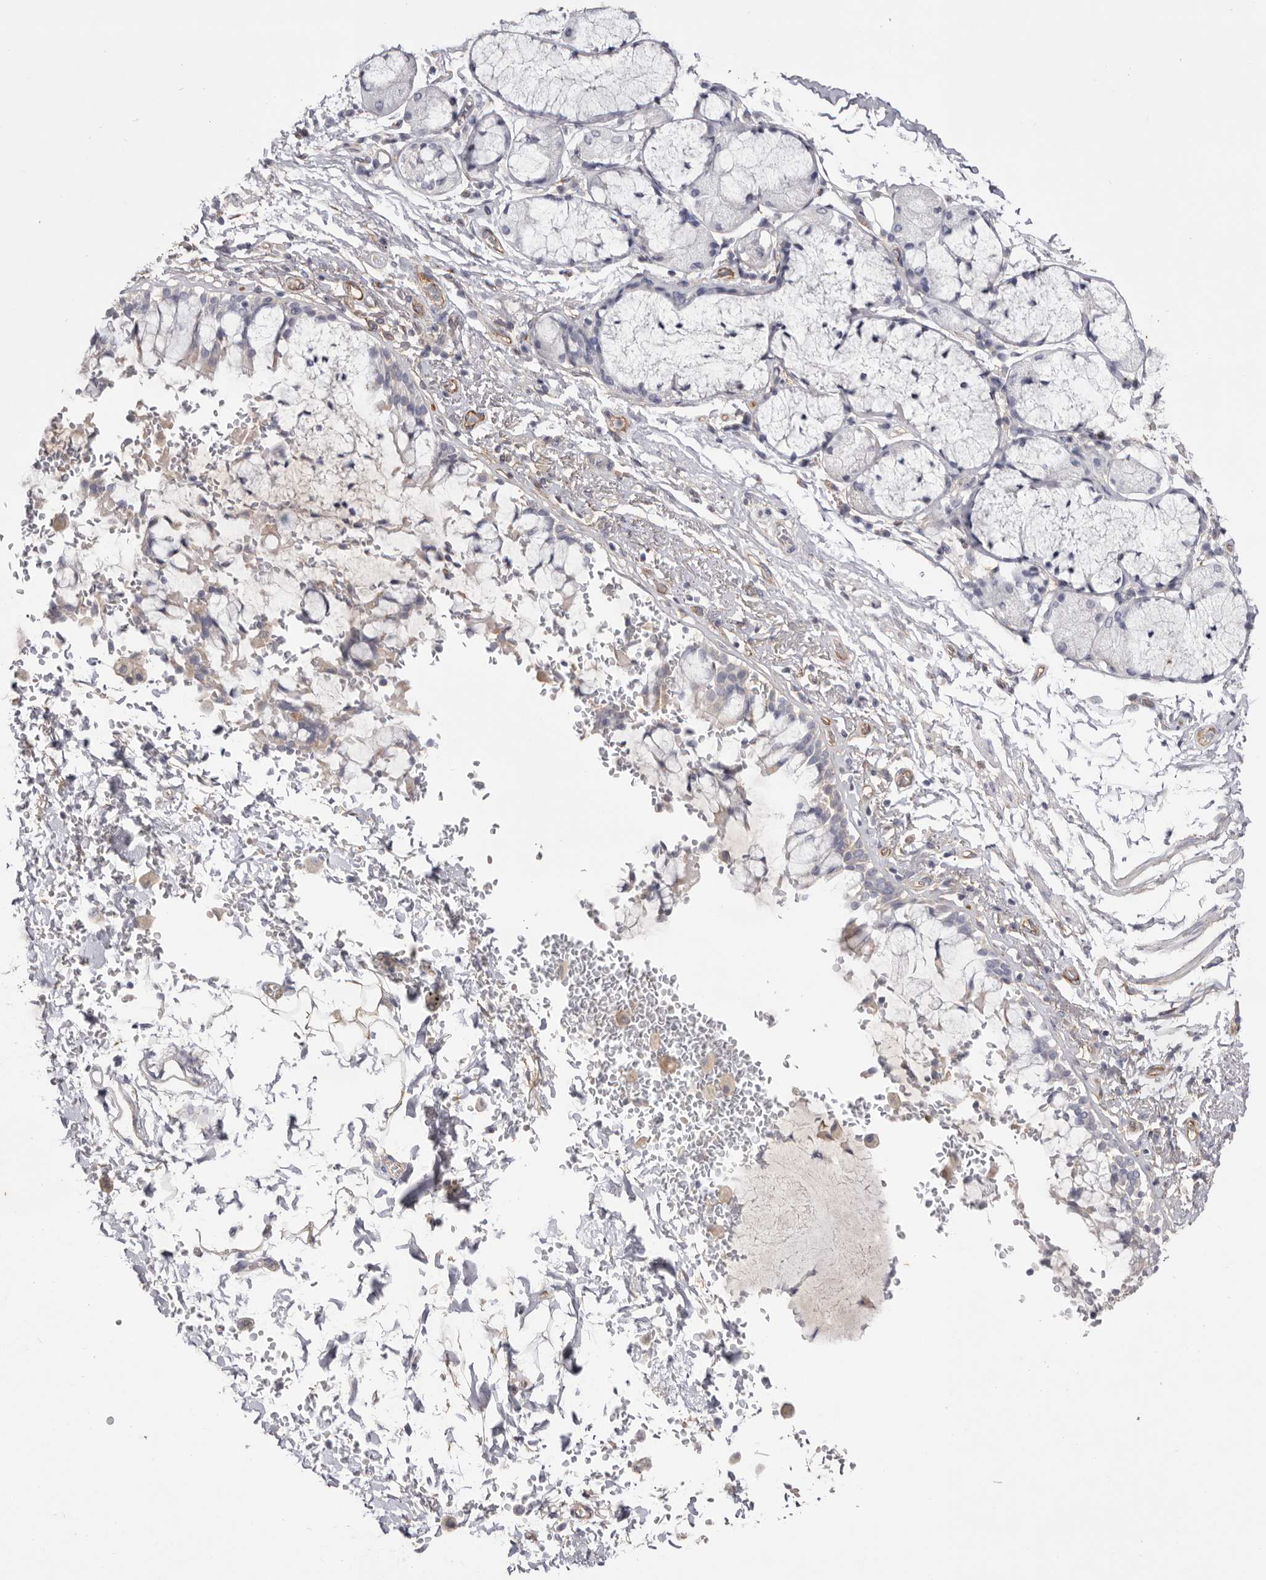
{"staining": {"intensity": "negative", "quantity": "none", "location": "none"}, "tissue": "bronchus", "cell_type": "Respiratory epithelial cells", "image_type": "normal", "snomed": [{"axis": "morphology", "description": "Normal tissue, NOS"}, {"axis": "morphology", "description": "Inflammation, NOS"}, {"axis": "topography", "description": "Cartilage tissue"}, {"axis": "topography", "description": "Bronchus"}, {"axis": "topography", "description": "Lung"}], "caption": "An IHC image of benign bronchus is shown. There is no staining in respiratory epithelial cells of bronchus. (DAB (3,3'-diaminobenzidine) immunohistochemistry (IHC) with hematoxylin counter stain).", "gene": "LRRC66", "patient": {"sex": "female", "age": 64}}